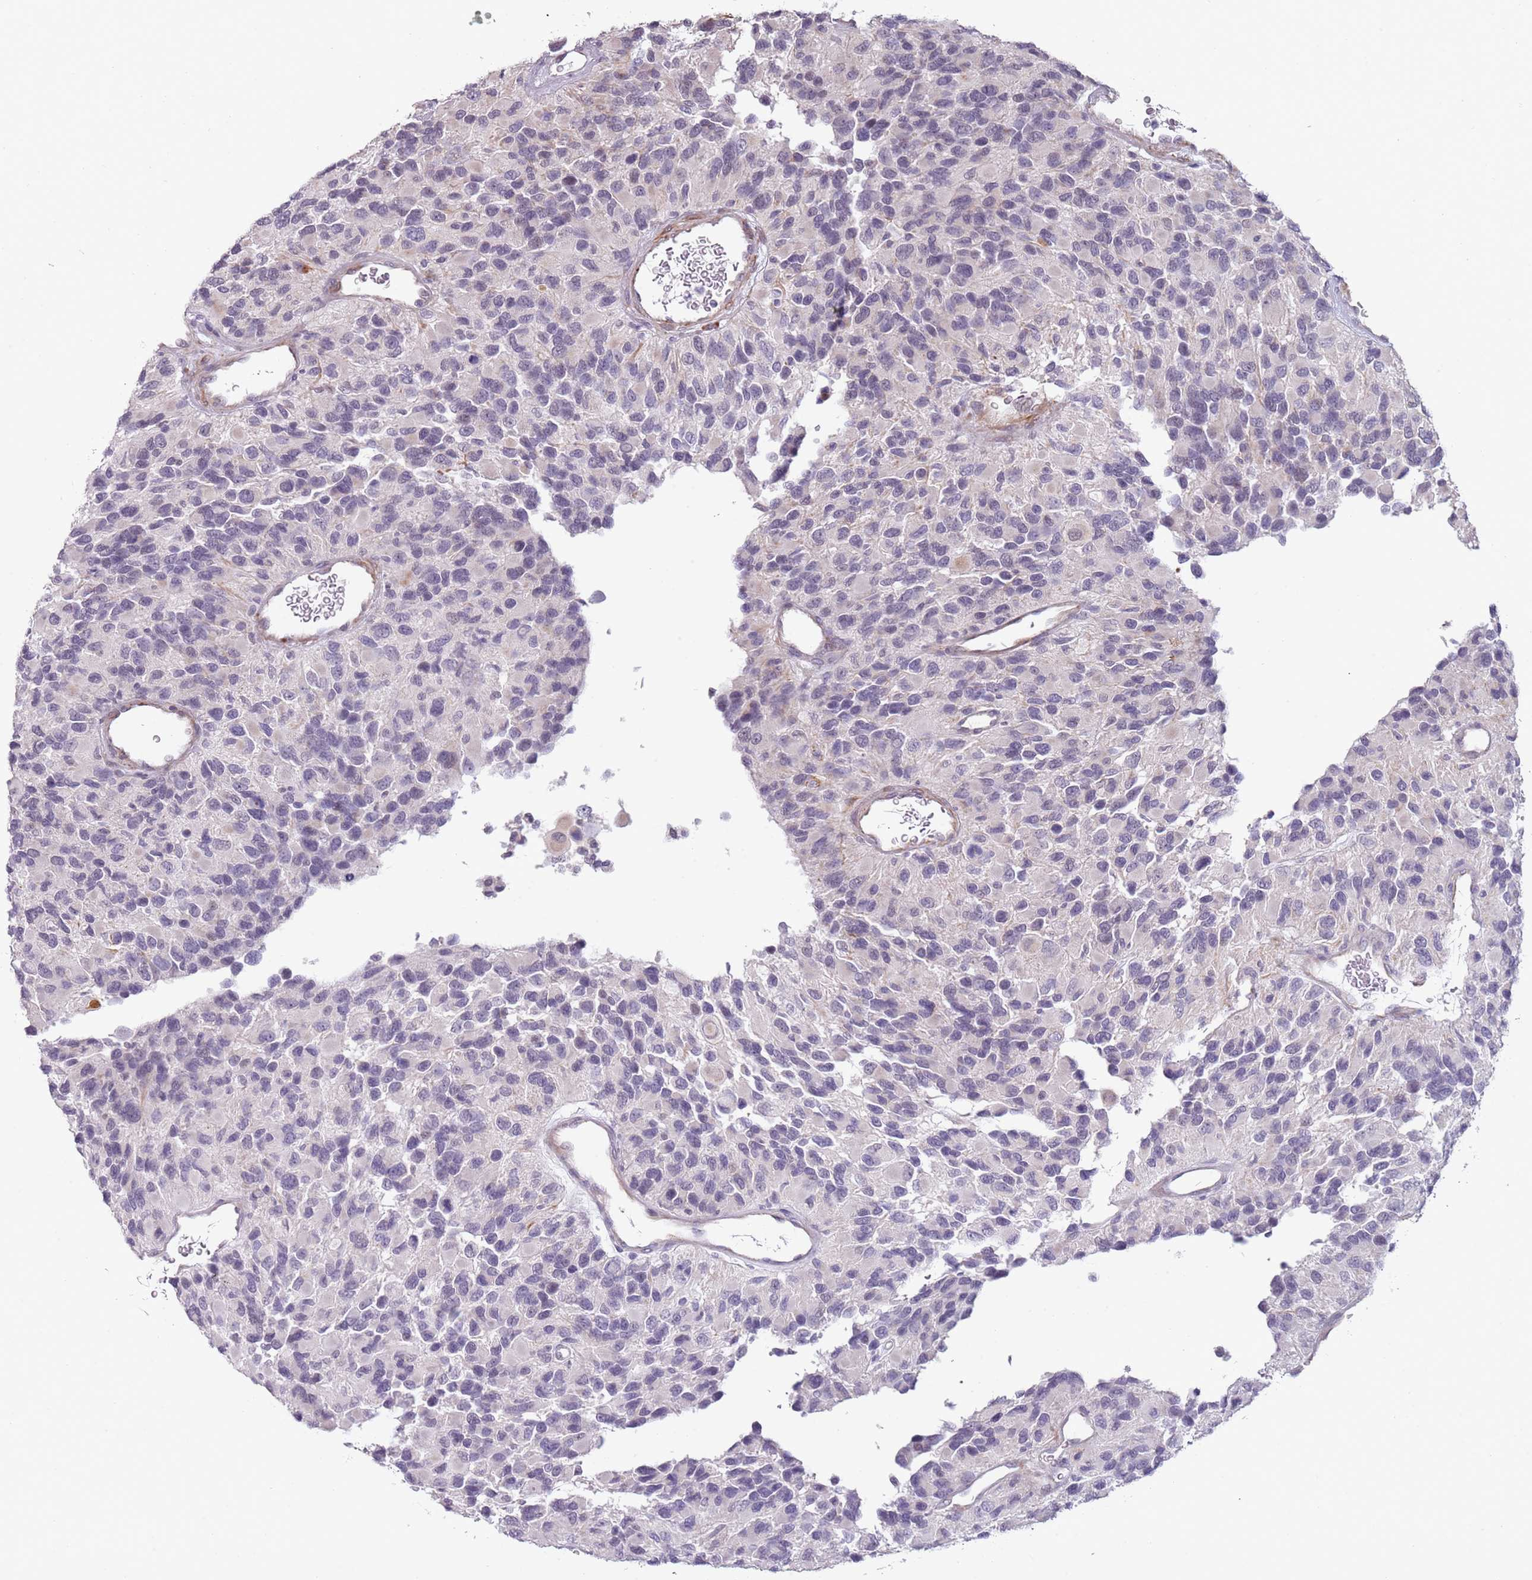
{"staining": {"intensity": "negative", "quantity": "none", "location": "none"}, "tissue": "glioma", "cell_type": "Tumor cells", "image_type": "cancer", "snomed": [{"axis": "morphology", "description": "Glioma, malignant, High grade"}, {"axis": "topography", "description": "Brain"}], "caption": "High power microscopy image of an immunohistochemistry (IHC) image of glioma, revealing no significant staining in tumor cells. The staining is performed using DAB (3,3'-diaminobenzidine) brown chromogen with nuclei counter-stained in using hematoxylin.", "gene": "NBPF3", "patient": {"sex": "male", "age": 77}}